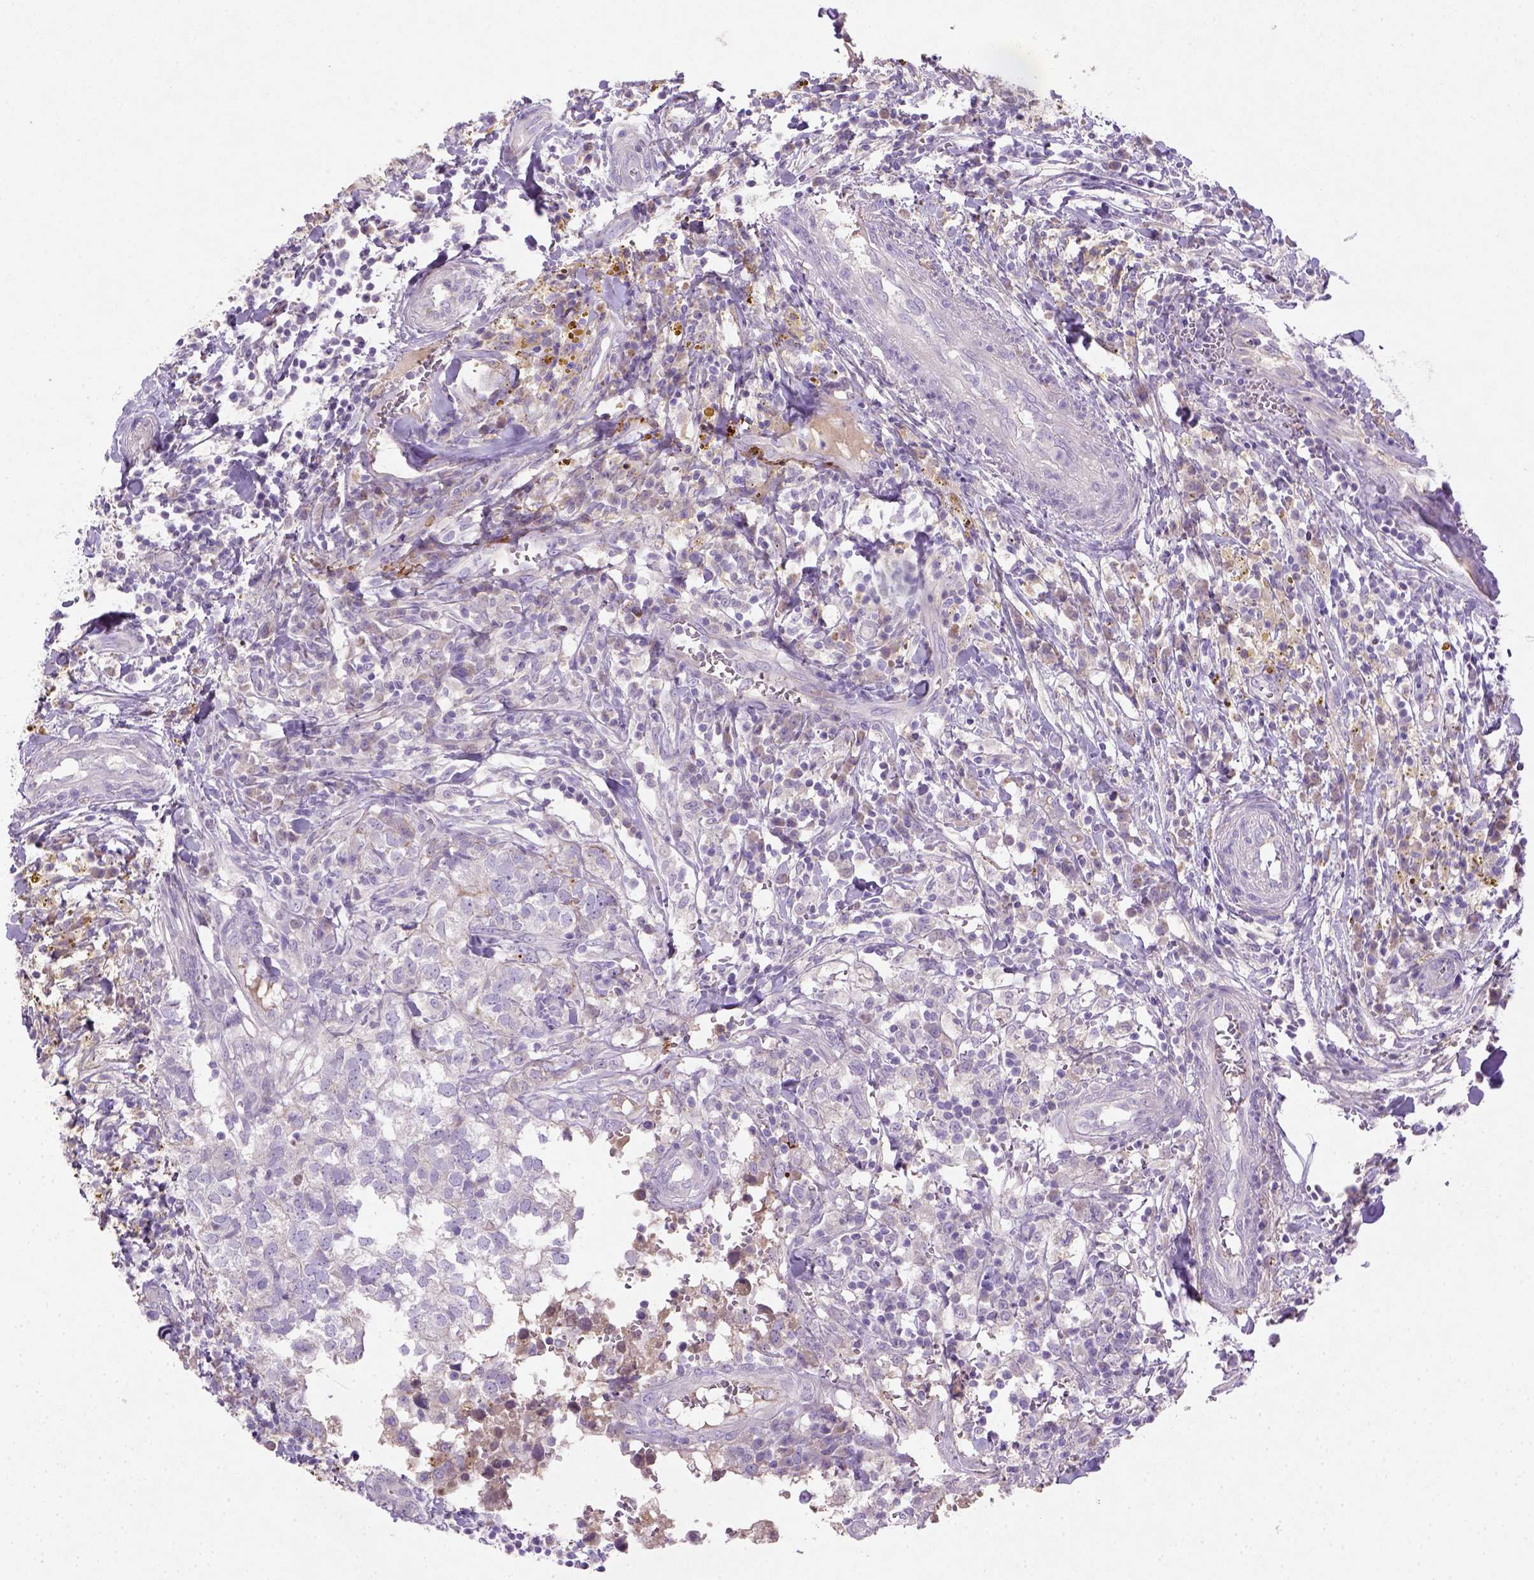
{"staining": {"intensity": "negative", "quantity": "none", "location": "none"}, "tissue": "breast cancer", "cell_type": "Tumor cells", "image_type": "cancer", "snomed": [{"axis": "morphology", "description": "Duct carcinoma"}, {"axis": "topography", "description": "Breast"}], "caption": "Tumor cells are negative for brown protein staining in breast cancer (infiltrating ductal carcinoma).", "gene": "NUDT2", "patient": {"sex": "female", "age": 30}}